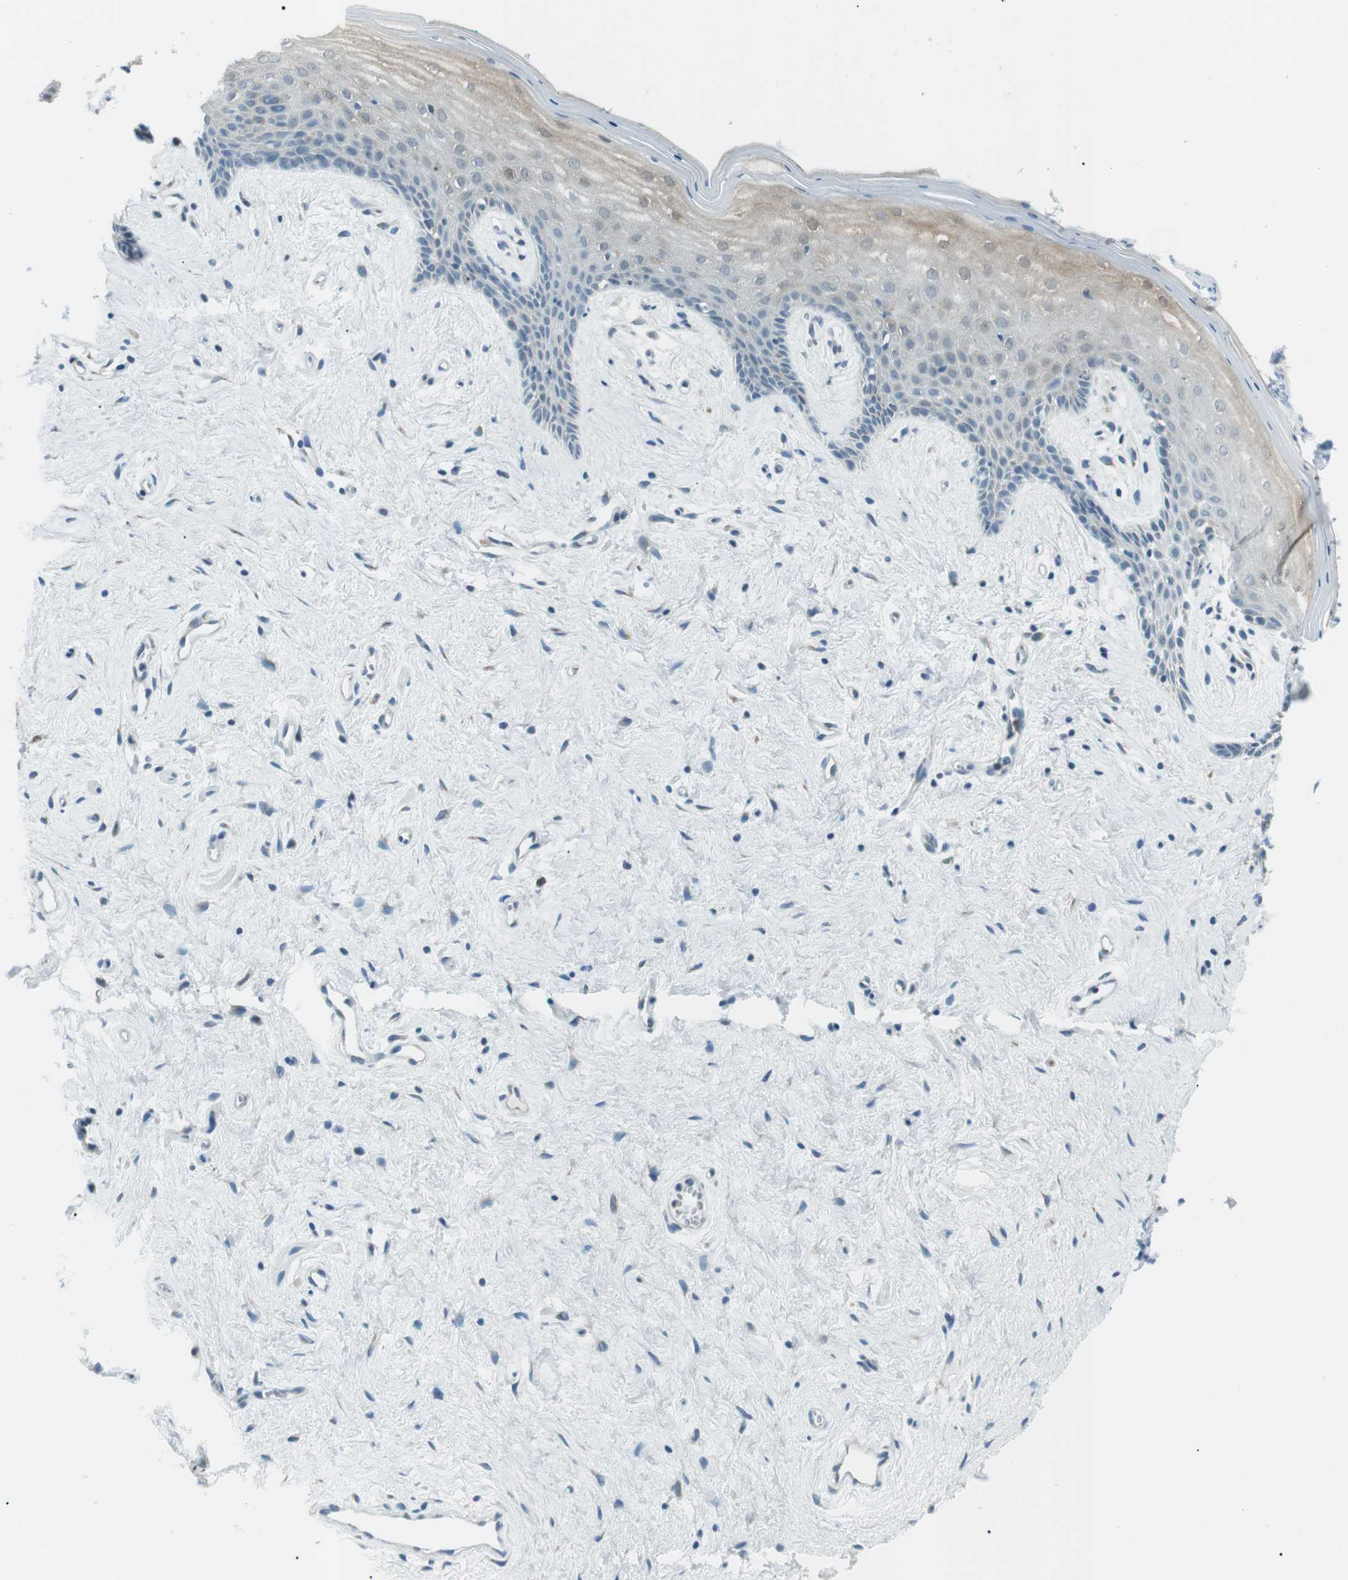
{"staining": {"intensity": "weak", "quantity": "<25%", "location": "cytoplasmic/membranous,nuclear"}, "tissue": "vagina", "cell_type": "Squamous epithelial cells", "image_type": "normal", "snomed": [{"axis": "morphology", "description": "Normal tissue, NOS"}, {"axis": "topography", "description": "Vagina"}], "caption": "Immunohistochemical staining of unremarkable vagina displays no significant staining in squamous epithelial cells. (DAB (3,3'-diaminobenzidine) immunohistochemistry (IHC), high magnification).", "gene": "ENSG00000289724", "patient": {"sex": "female", "age": 44}}